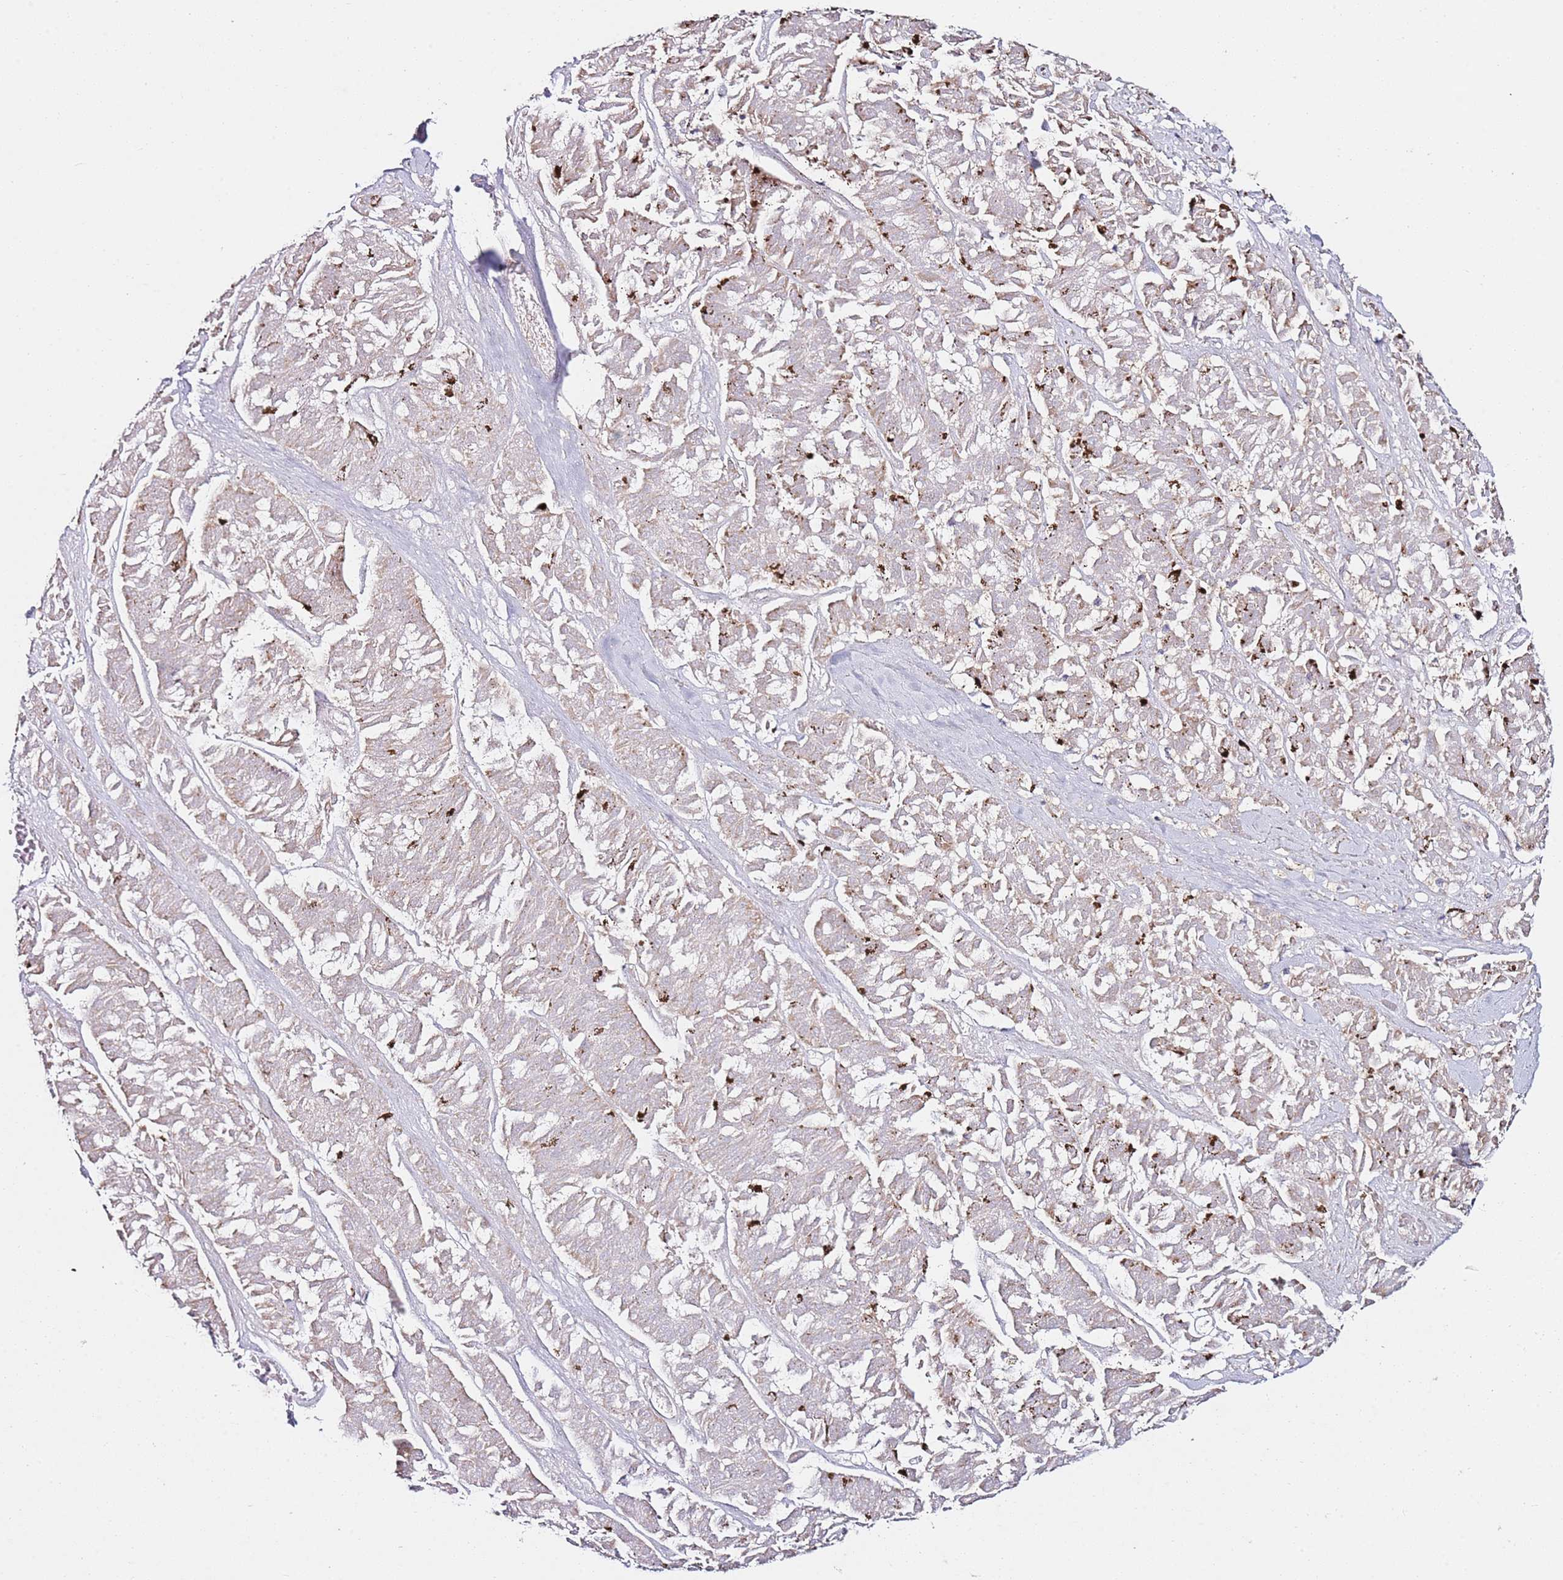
{"staining": {"intensity": "negative", "quantity": "none", "location": "none"}, "tissue": "melanoma", "cell_type": "Tumor cells", "image_type": "cancer", "snomed": [{"axis": "morphology", "description": "Malignant melanoma, NOS"}, {"axis": "topography", "description": "Skin"}], "caption": "High magnification brightfield microscopy of malignant melanoma stained with DAB (3,3'-diaminobenzidine) (brown) and counterstained with hematoxylin (blue): tumor cells show no significant expression.", "gene": "CNOT9", "patient": {"sex": "female", "age": 72}}